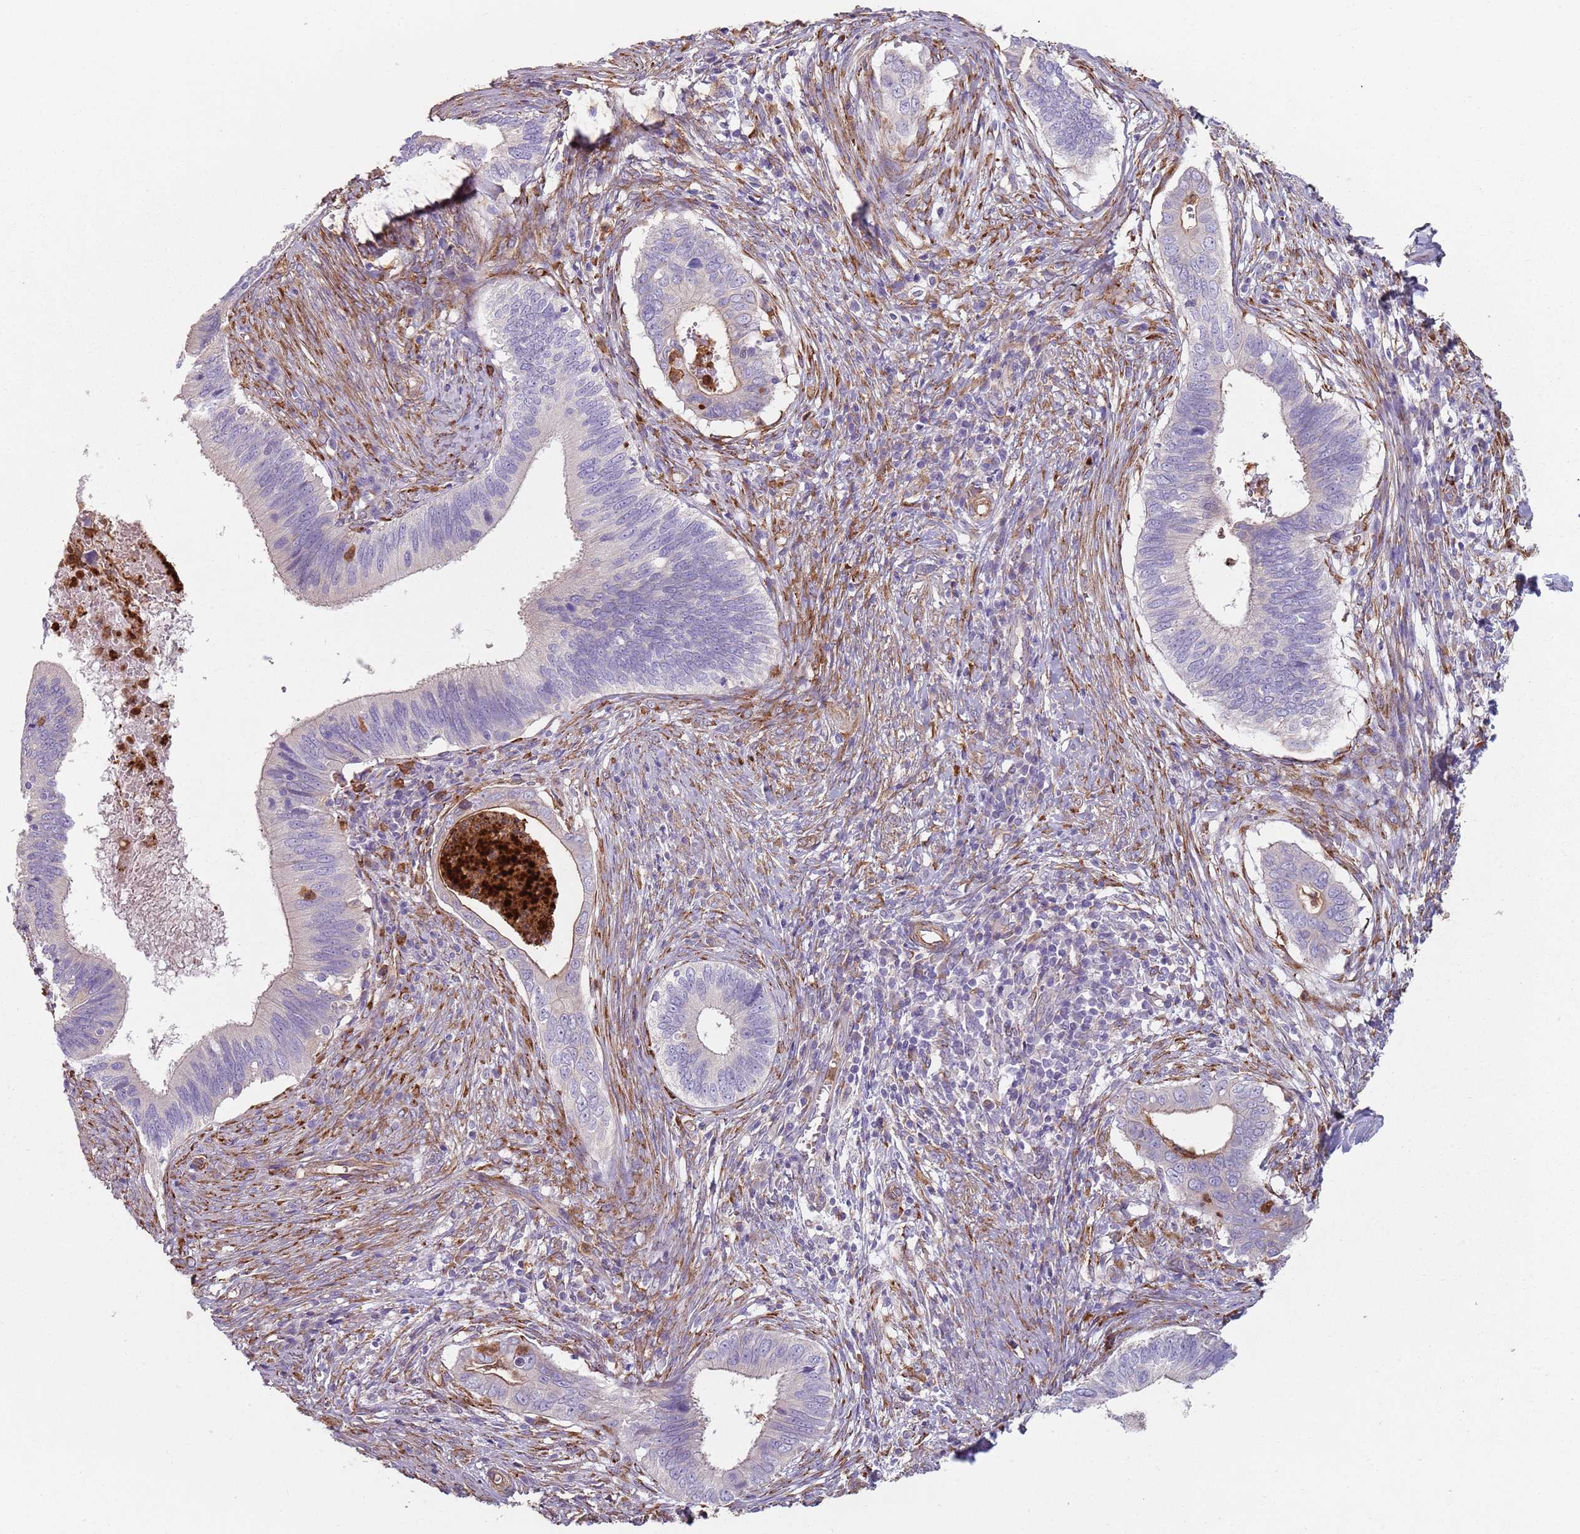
{"staining": {"intensity": "negative", "quantity": "none", "location": "none"}, "tissue": "cervical cancer", "cell_type": "Tumor cells", "image_type": "cancer", "snomed": [{"axis": "morphology", "description": "Adenocarcinoma, NOS"}, {"axis": "topography", "description": "Cervix"}], "caption": "The image demonstrates no staining of tumor cells in cervical cancer.", "gene": "PHLPP2", "patient": {"sex": "female", "age": 42}}